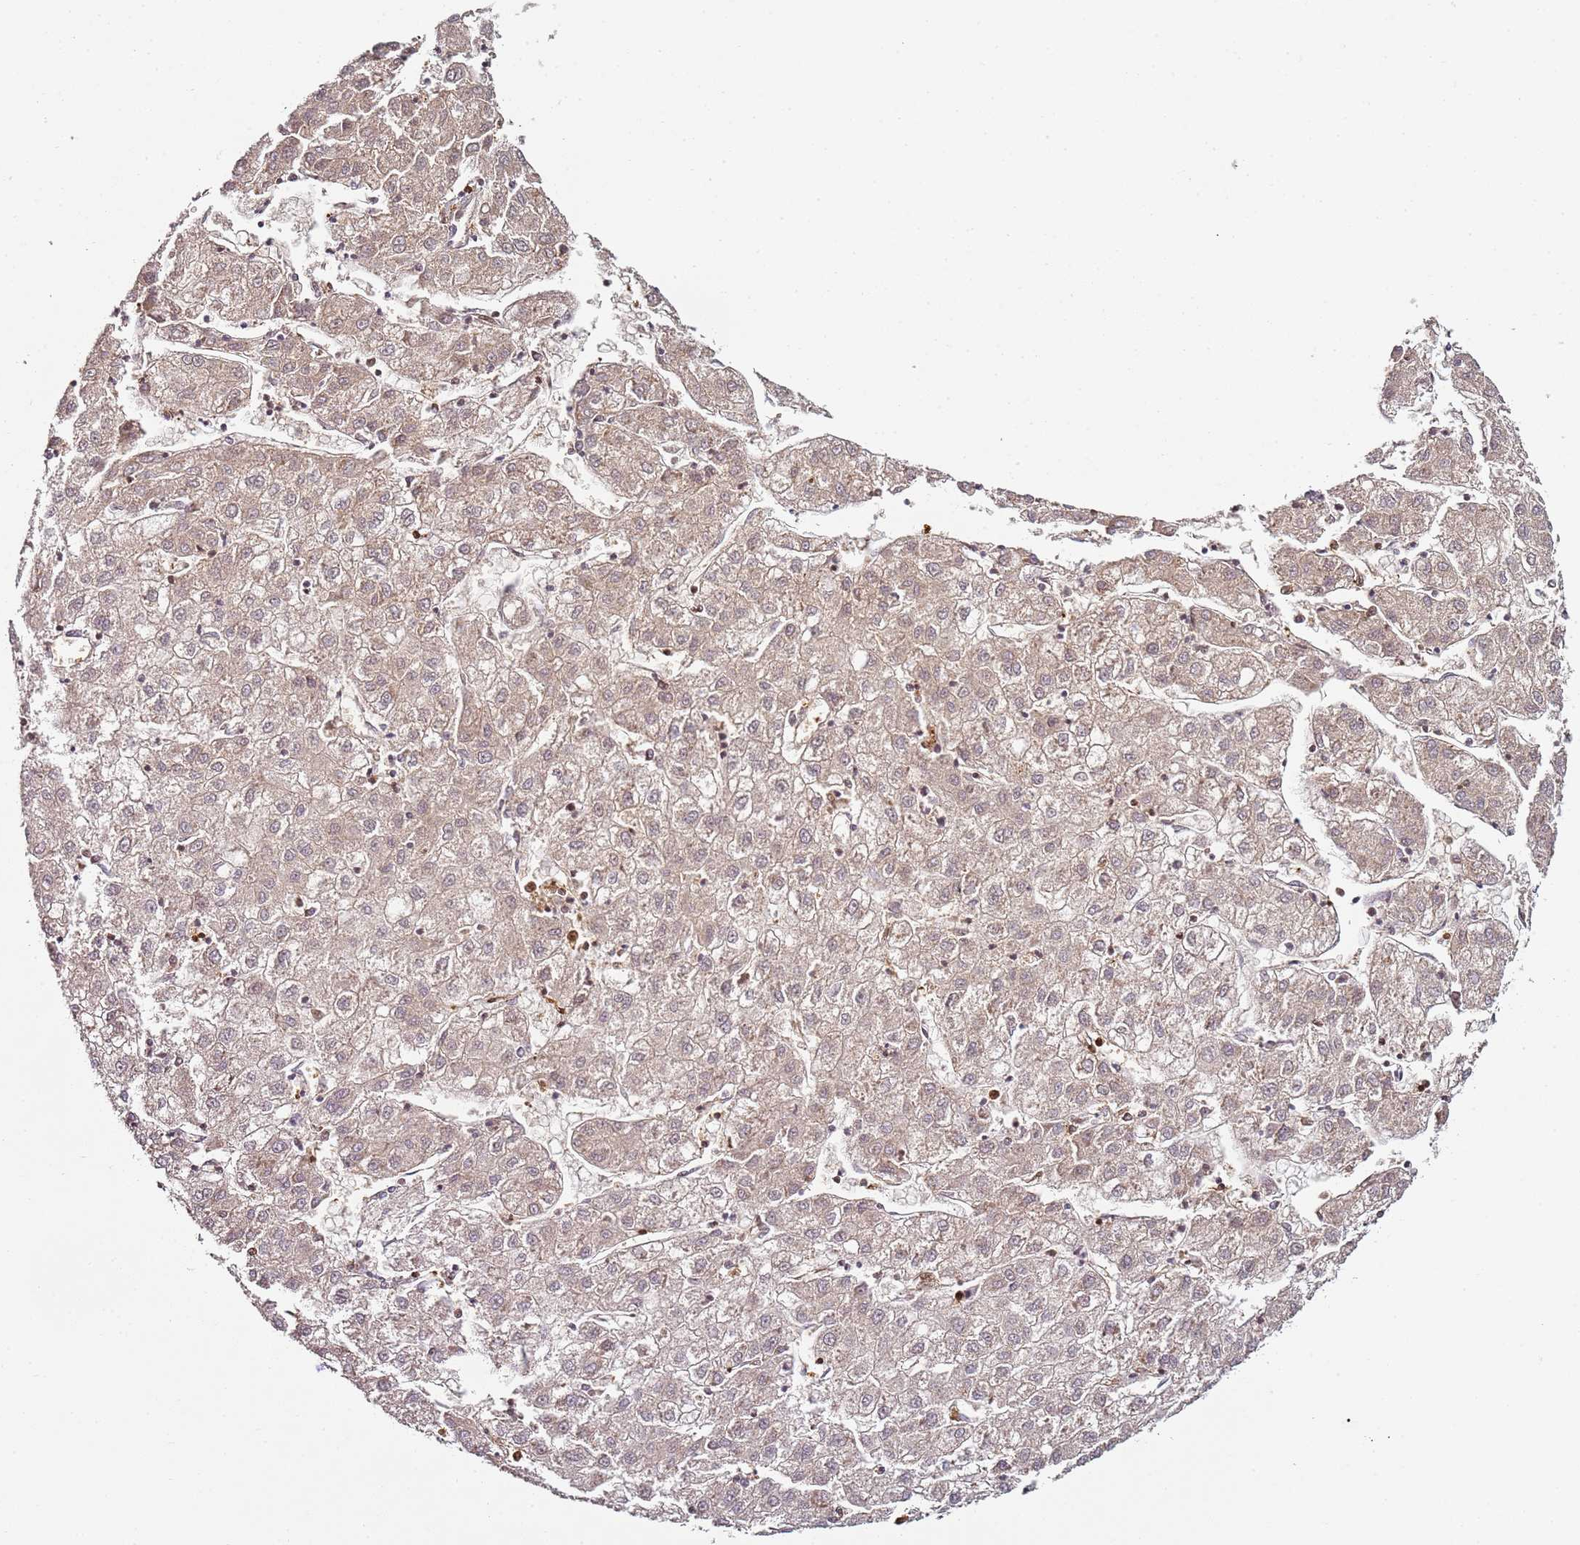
{"staining": {"intensity": "negative", "quantity": "none", "location": "none"}, "tissue": "liver cancer", "cell_type": "Tumor cells", "image_type": "cancer", "snomed": [{"axis": "morphology", "description": "Carcinoma, Hepatocellular, NOS"}, {"axis": "topography", "description": "Liver"}], "caption": "IHC histopathology image of neoplastic tissue: human liver hepatocellular carcinoma stained with DAB shows no significant protein expression in tumor cells.", "gene": "S100A4", "patient": {"sex": "male", "age": 72}}